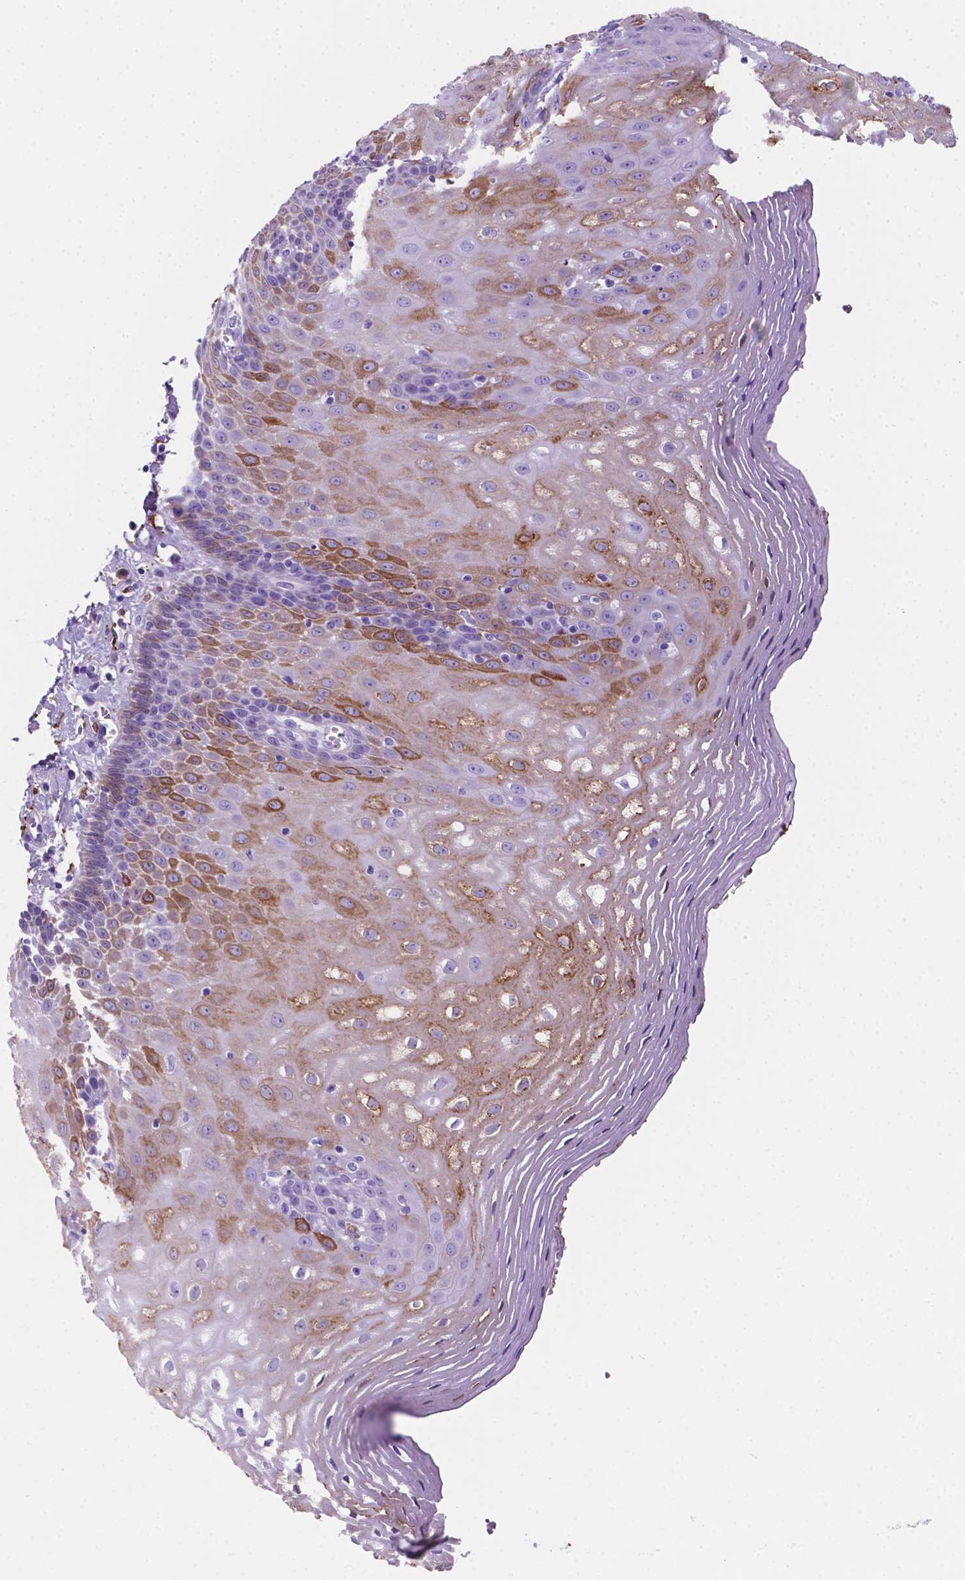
{"staining": {"intensity": "moderate", "quantity": "<25%", "location": "cytoplasmic/membranous"}, "tissue": "esophagus", "cell_type": "Squamous epithelial cells", "image_type": "normal", "snomed": [{"axis": "morphology", "description": "Normal tissue, NOS"}, {"axis": "topography", "description": "Esophagus"}], "caption": "A micrograph showing moderate cytoplasmic/membranous staining in about <25% of squamous epithelial cells in benign esophagus, as visualized by brown immunohistochemical staining.", "gene": "MACF1", "patient": {"sex": "female", "age": 68}}